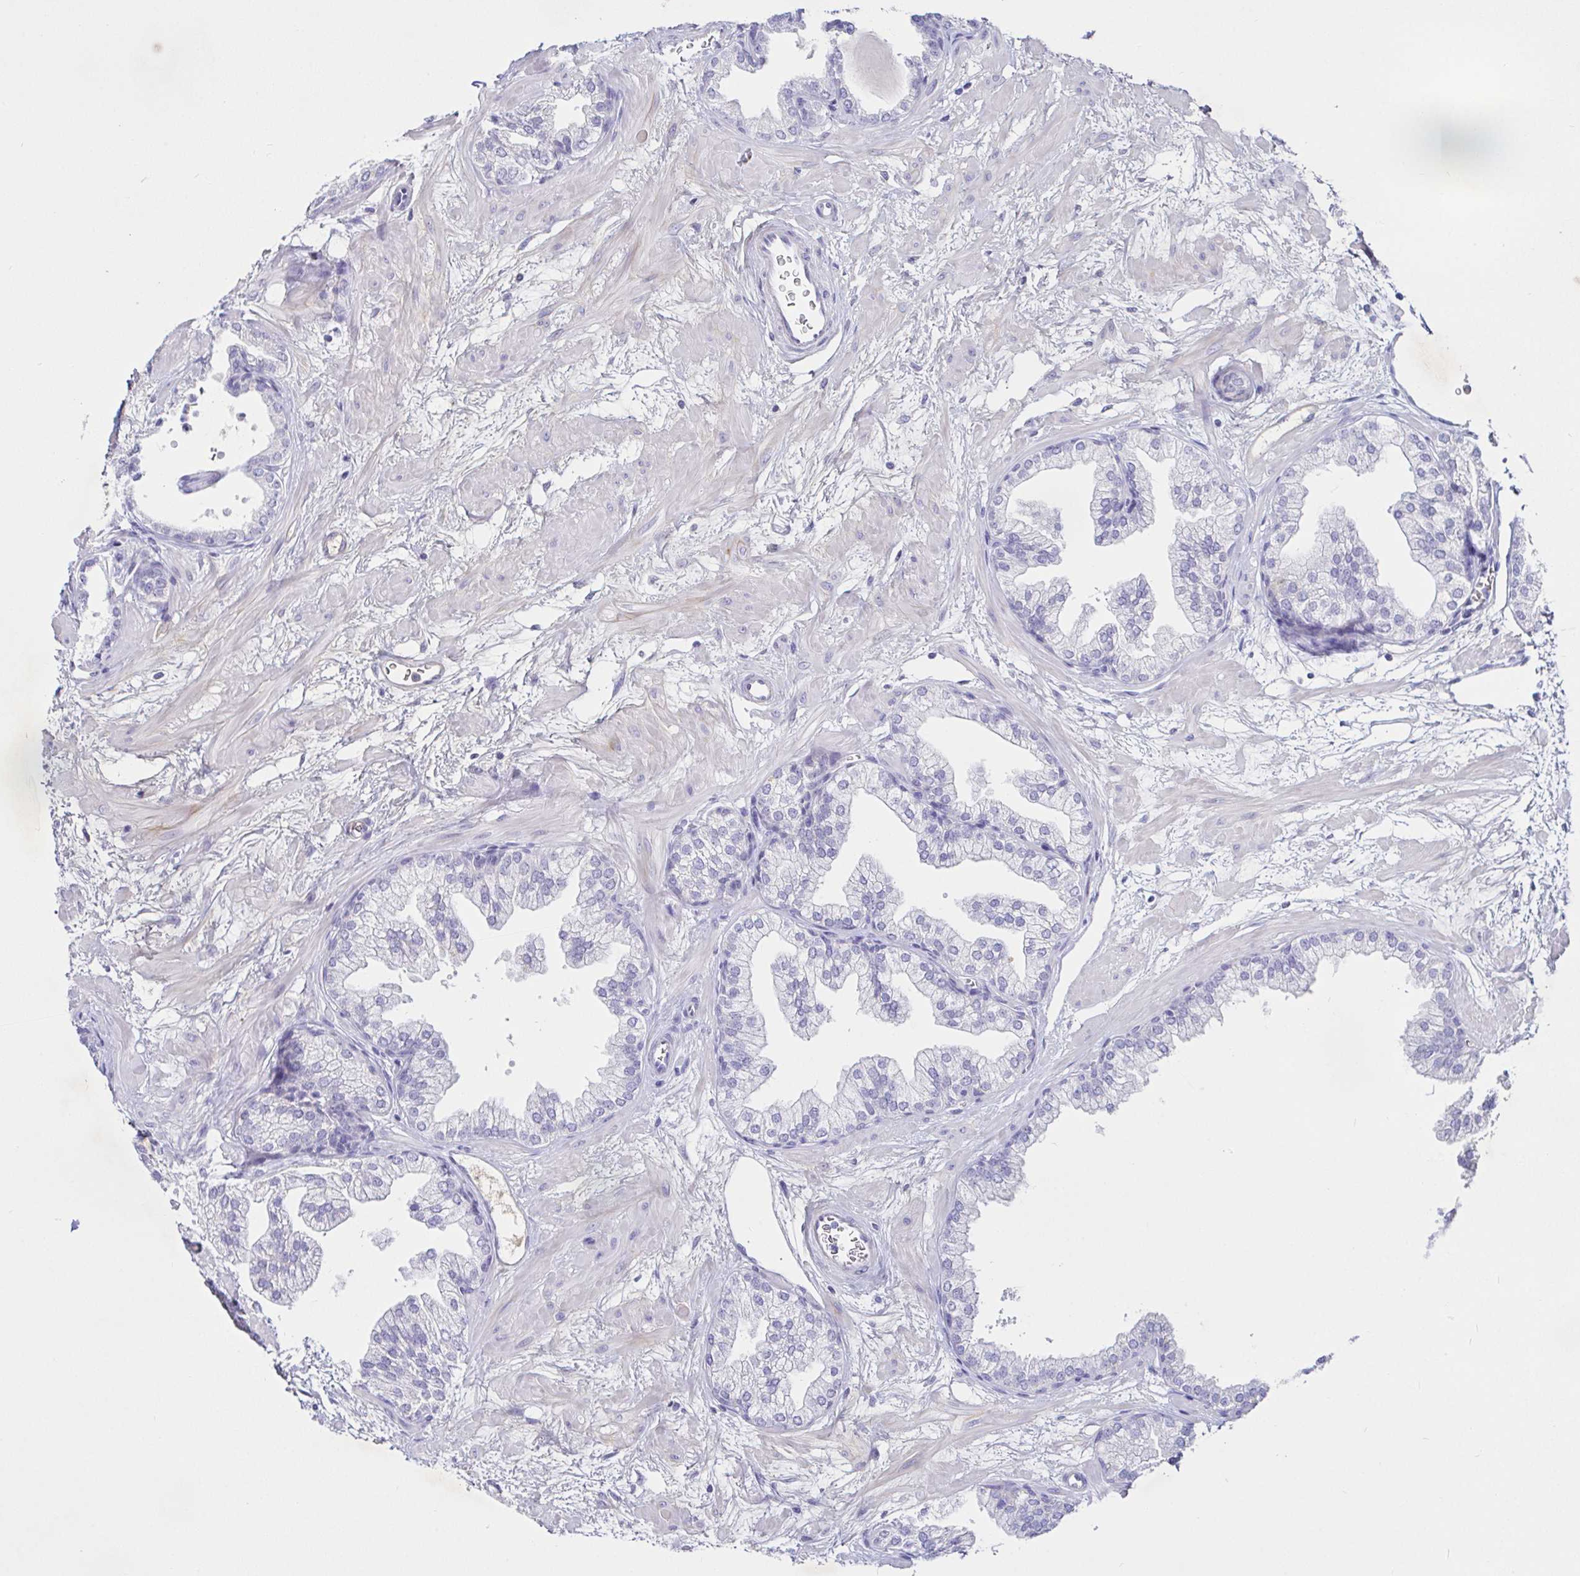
{"staining": {"intensity": "negative", "quantity": "none", "location": "none"}, "tissue": "prostate", "cell_type": "Glandular cells", "image_type": "normal", "snomed": [{"axis": "morphology", "description": "Normal tissue, NOS"}, {"axis": "topography", "description": "Prostate"}], "caption": "Micrograph shows no significant protein positivity in glandular cells of unremarkable prostate. (Brightfield microscopy of DAB (3,3'-diaminobenzidine) IHC at high magnification).", "gene": "SAA2", "patient": {"sex": "male", "age": 37}}